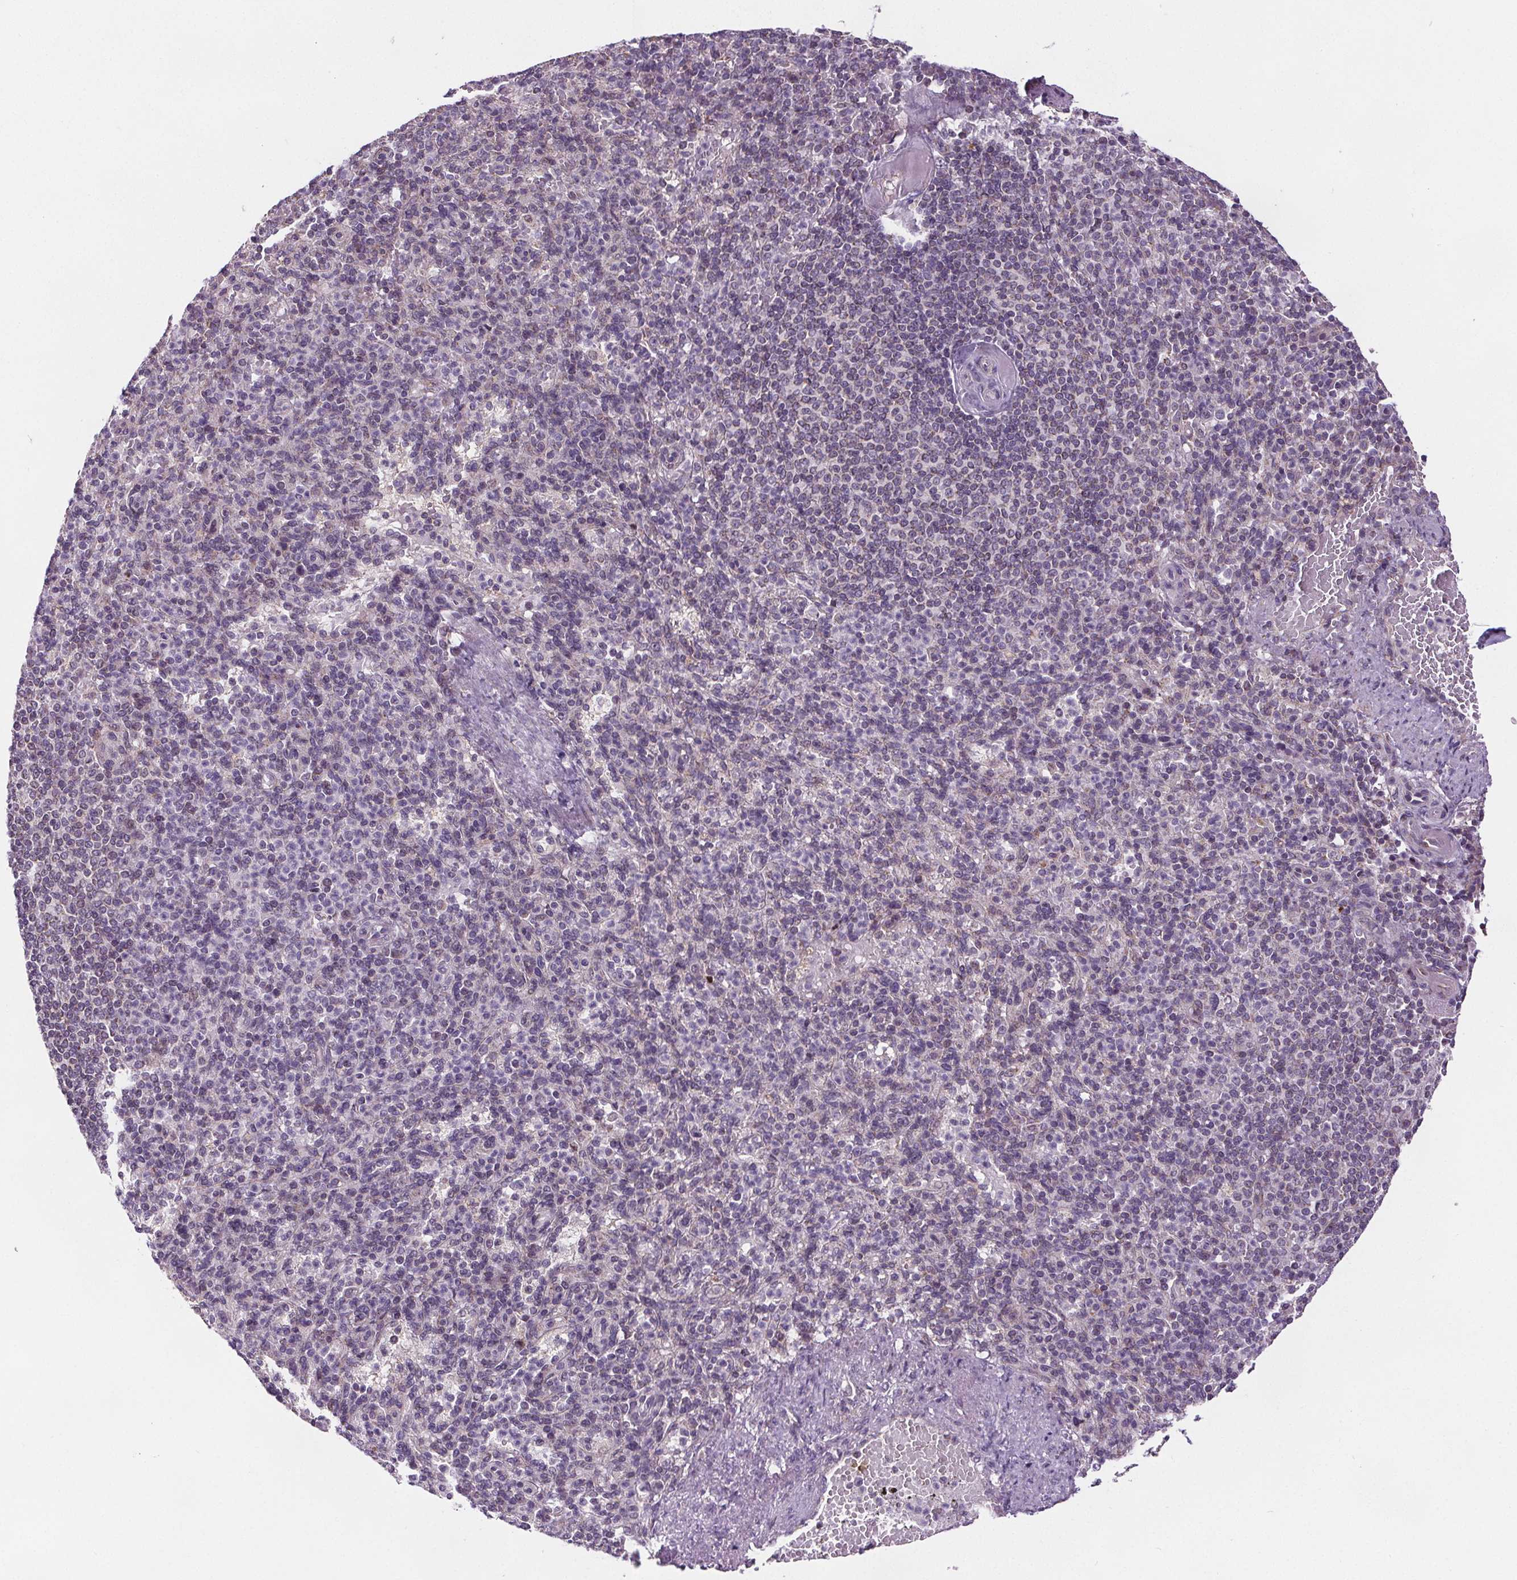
{"staining": {"intensity": "negative", "quantity": "none", "location": "none"}, "tissue": "spleen", "cell_type": "Cells in red pulp", "image_type": "normal", "snomed": [{"axis": "morphology", "description": "Normal tissue, NOS"}, {"axis": "topography", "description": "Spleen"}], "caption": "Cells in red pulp show no significant expression in benign spleen. (Stains: DAB (3,3'-diaminobenzidine) immunohistochemistry with hematoxylin counter stain, Microscopy: brightfield microscopy at high magnification).", "gene": "SUCLA2", "patient": {"sex": "female", "age": 74}}